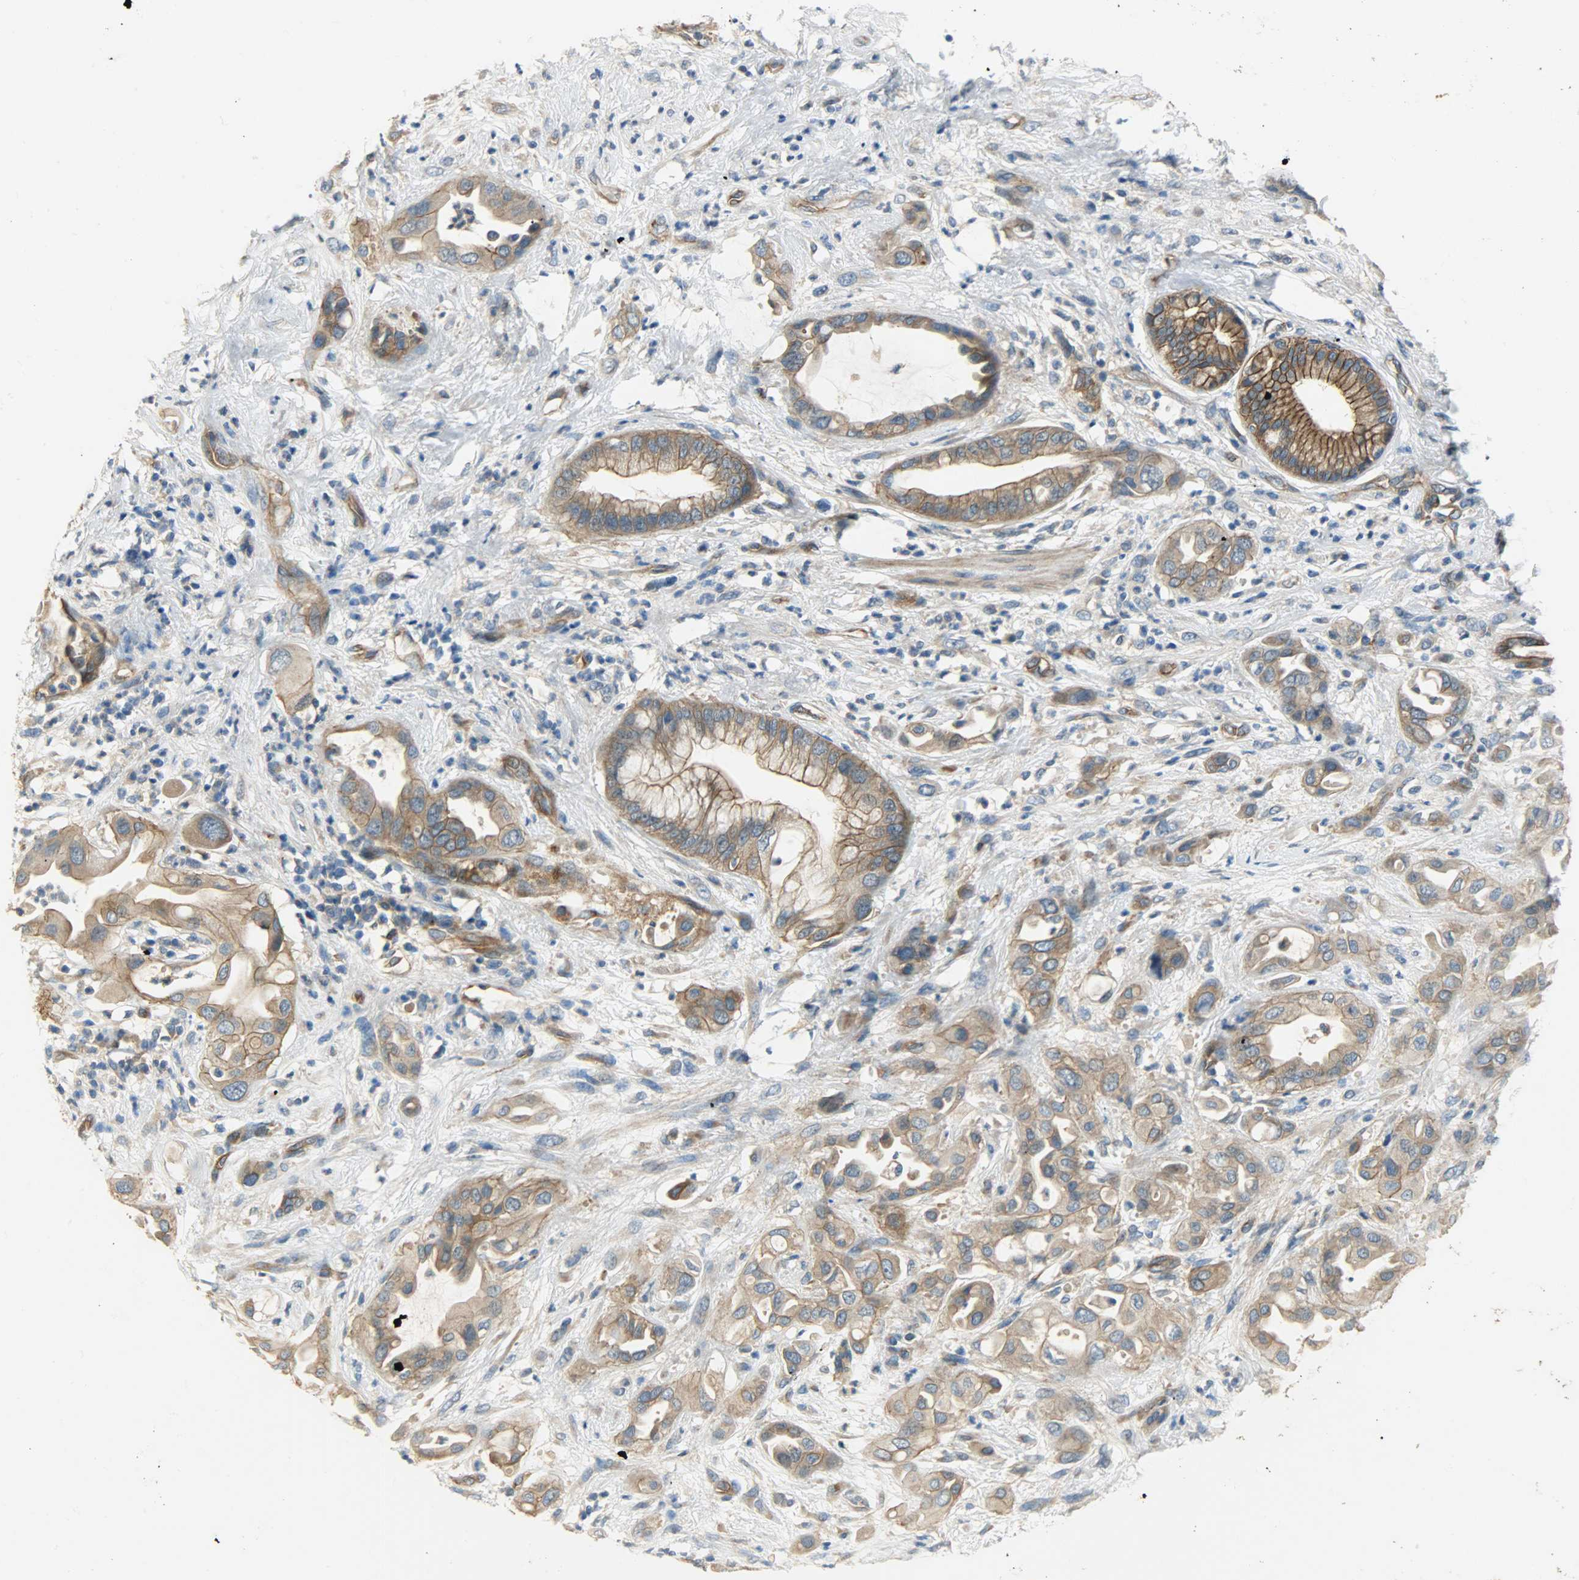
{"staining": {"intensity": "moderate", "quantity": ">75%", "location": "cytoplasmic/membranous"}, "tissue": "pancreatic cancer", "cell_type": "Tumor cells", "image_type": "cancer", "snomed": [{"axis": "morphology", "description": "Adenocarcinoma, NOS"}, {"axis": "morphology", "description": "Adenocarcinoma, metastatic, NOS"}, {"axis": "topography", "description": "Lymph node"}, {"axis": "topography", "description": "Pancreas"}, {"axis": "topography", "description": "Duodenum"}], "caption": "Adenocarcinoma (pancreatic) stained for a protein shows moderate cytoplasmic/membranous positivity in tumor cells. Ihc stains the protein of interest in brown and the nuclei are stained blue.", "gene": "KIAA1217", "patient": {"sex": "female", "age": 64}}